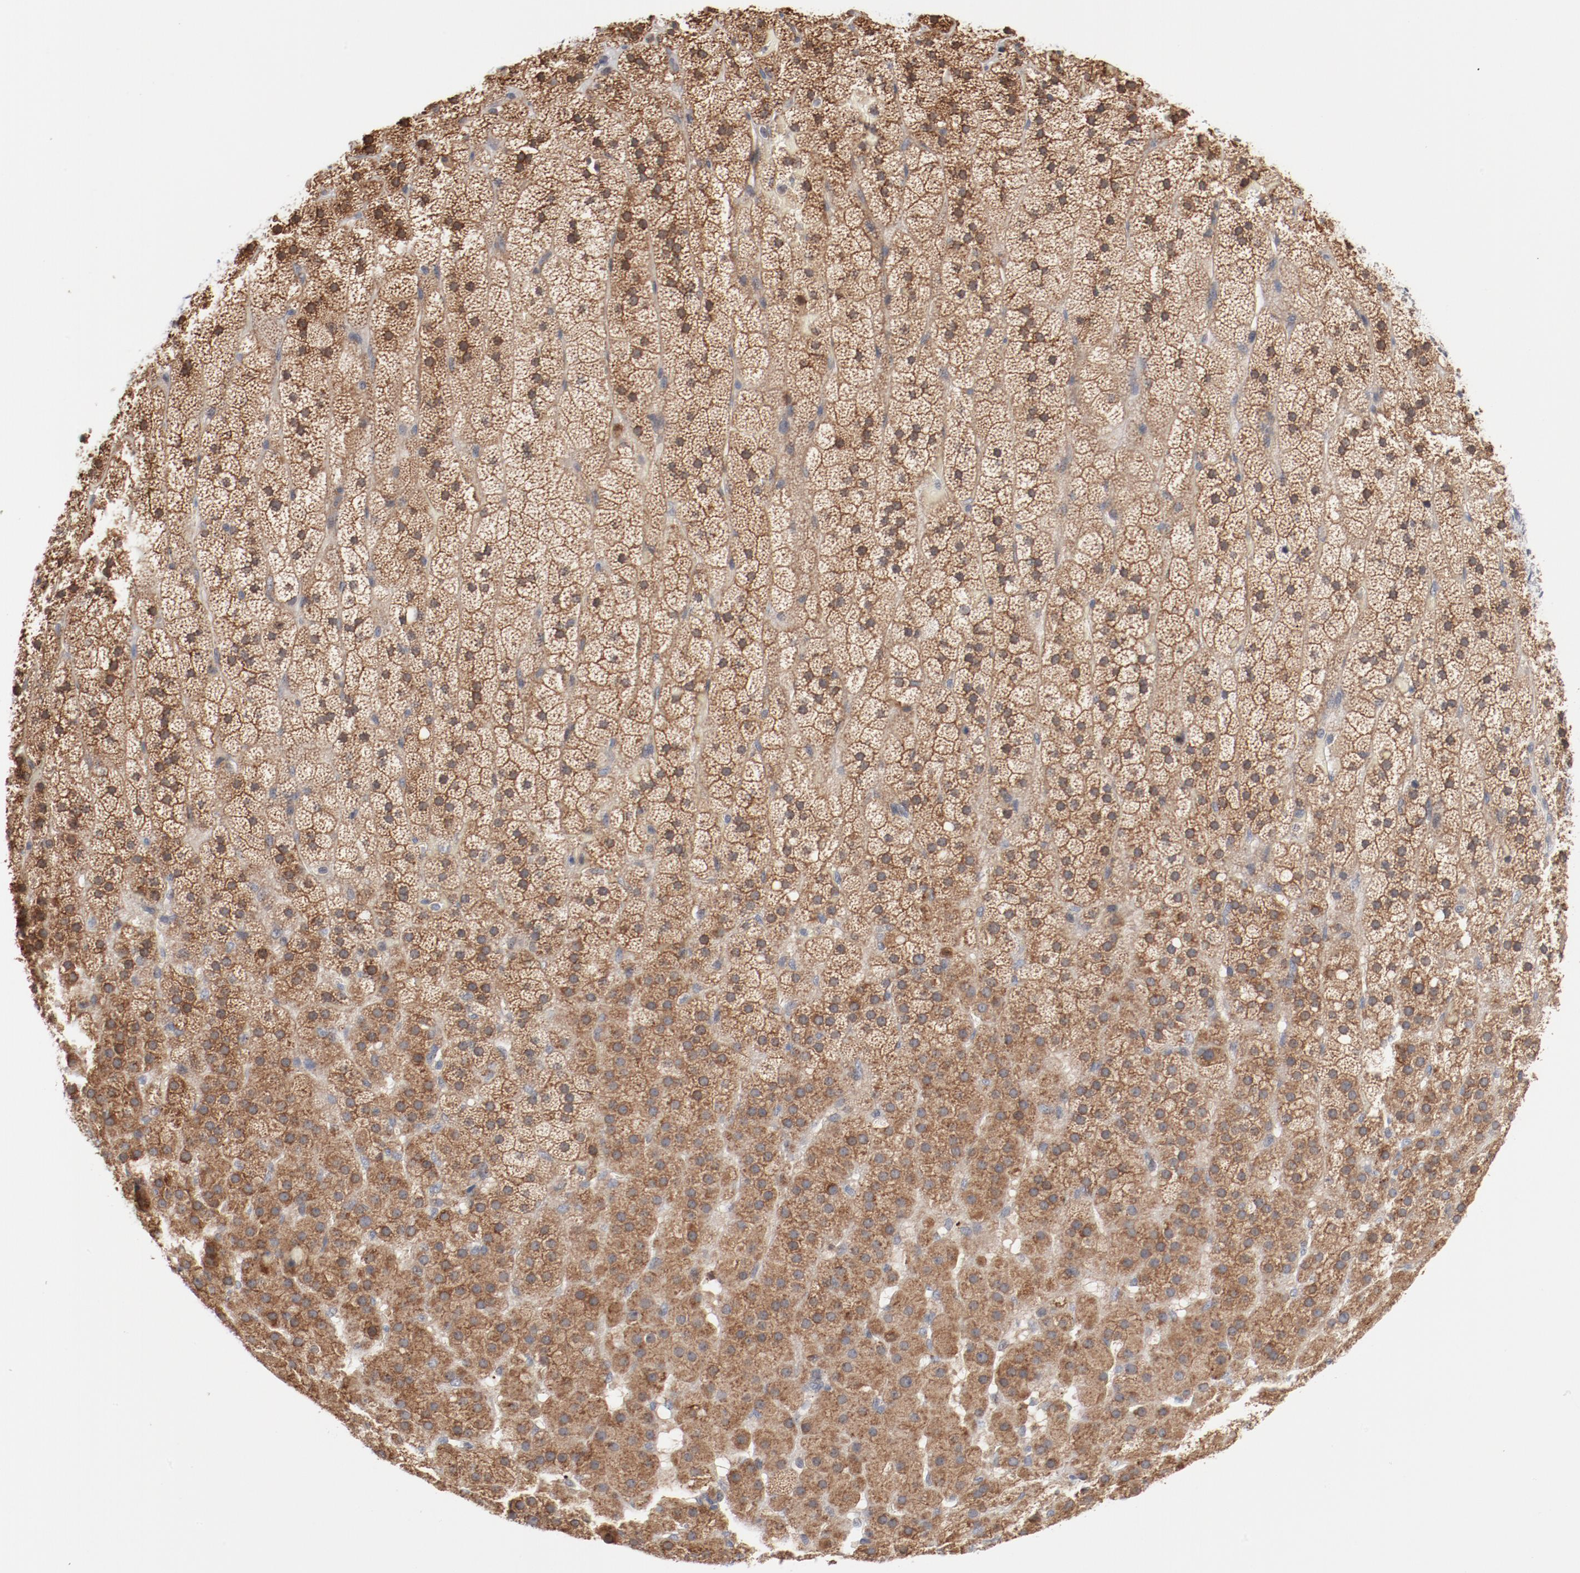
{"staining": {"intensity": "strong", "quantity": ">75%", "location": "cytoplasmic/membranous"}, "tissue": "adrenal gland", "cell_type": "Glandular cells", "image_type": "normal", "snomed": [{"axis": "morphology", "description": "Normal tissue, NOS"}, {"axis": "topography", "description": "Adrenal gland"}], "caption": "Immunohistochemistry (IHC) image of normal adrenal gland stained for a protein (brown), which reveals high levels of strong cytoplasmic/membranous positivity in approximately >75% of glandular cells.", "gene": "RNASE11", "patient": {"sex": "male", "age": 35}}